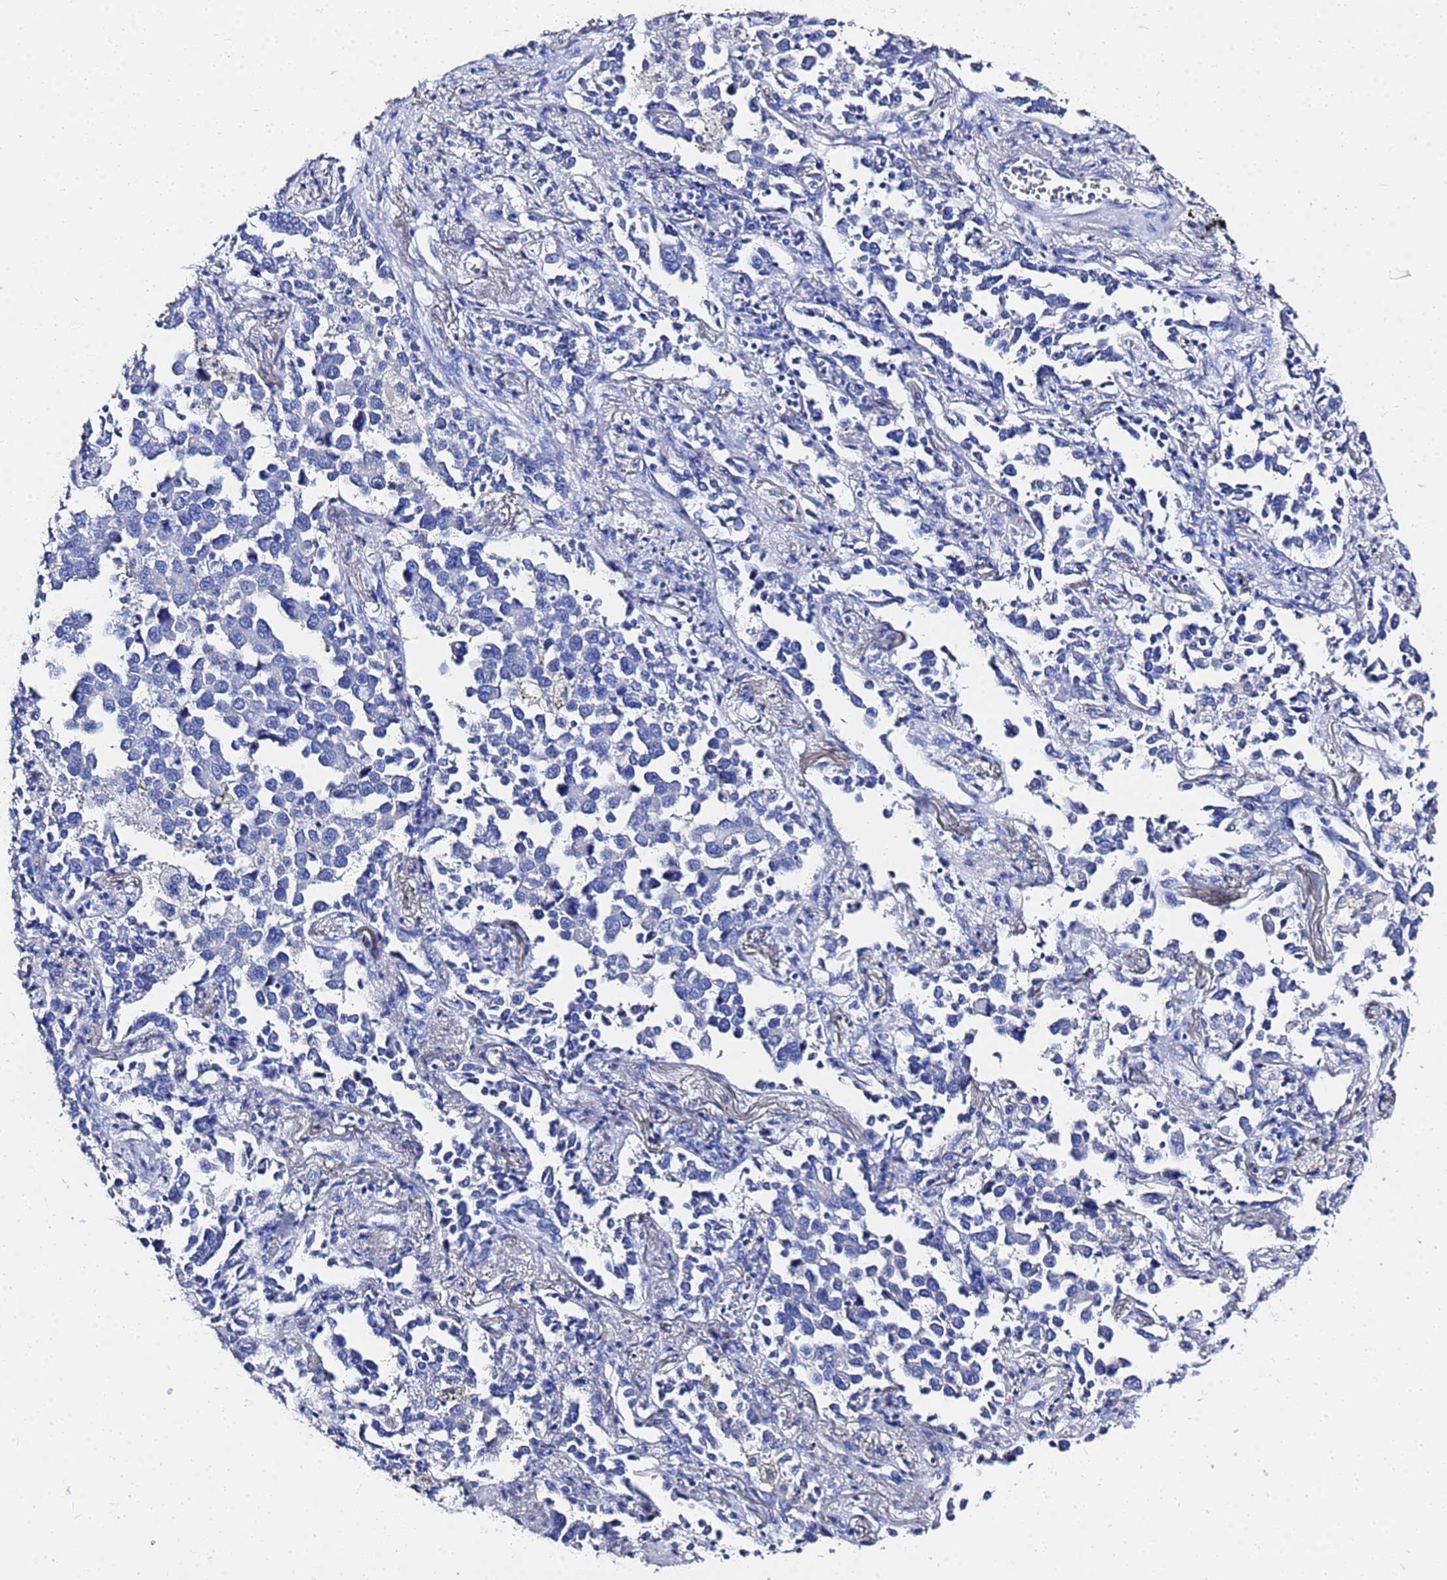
{"staining": {"intensity": "negative", "quantity": "none", "location": "none"}, "tissue": "lung cancer", "cell_type": "Tumor cells", "image_type": "cancer", "snomed": [{"axis": "morphology", "description": "Adenocarcinoma, NOS"}, {"axis": "topography", "description": "Lung"}], "caption": "Immunohistochemistry of human lung cancer (adenocarcinoma) demonstrates no staining in tumor cells. (DAB (3,3'-diaminobenzidine) immunohistochemistry with hematoxylin counter stain).", "gene": "GGT1", "patient": {"sex": "male", "age": 67}}